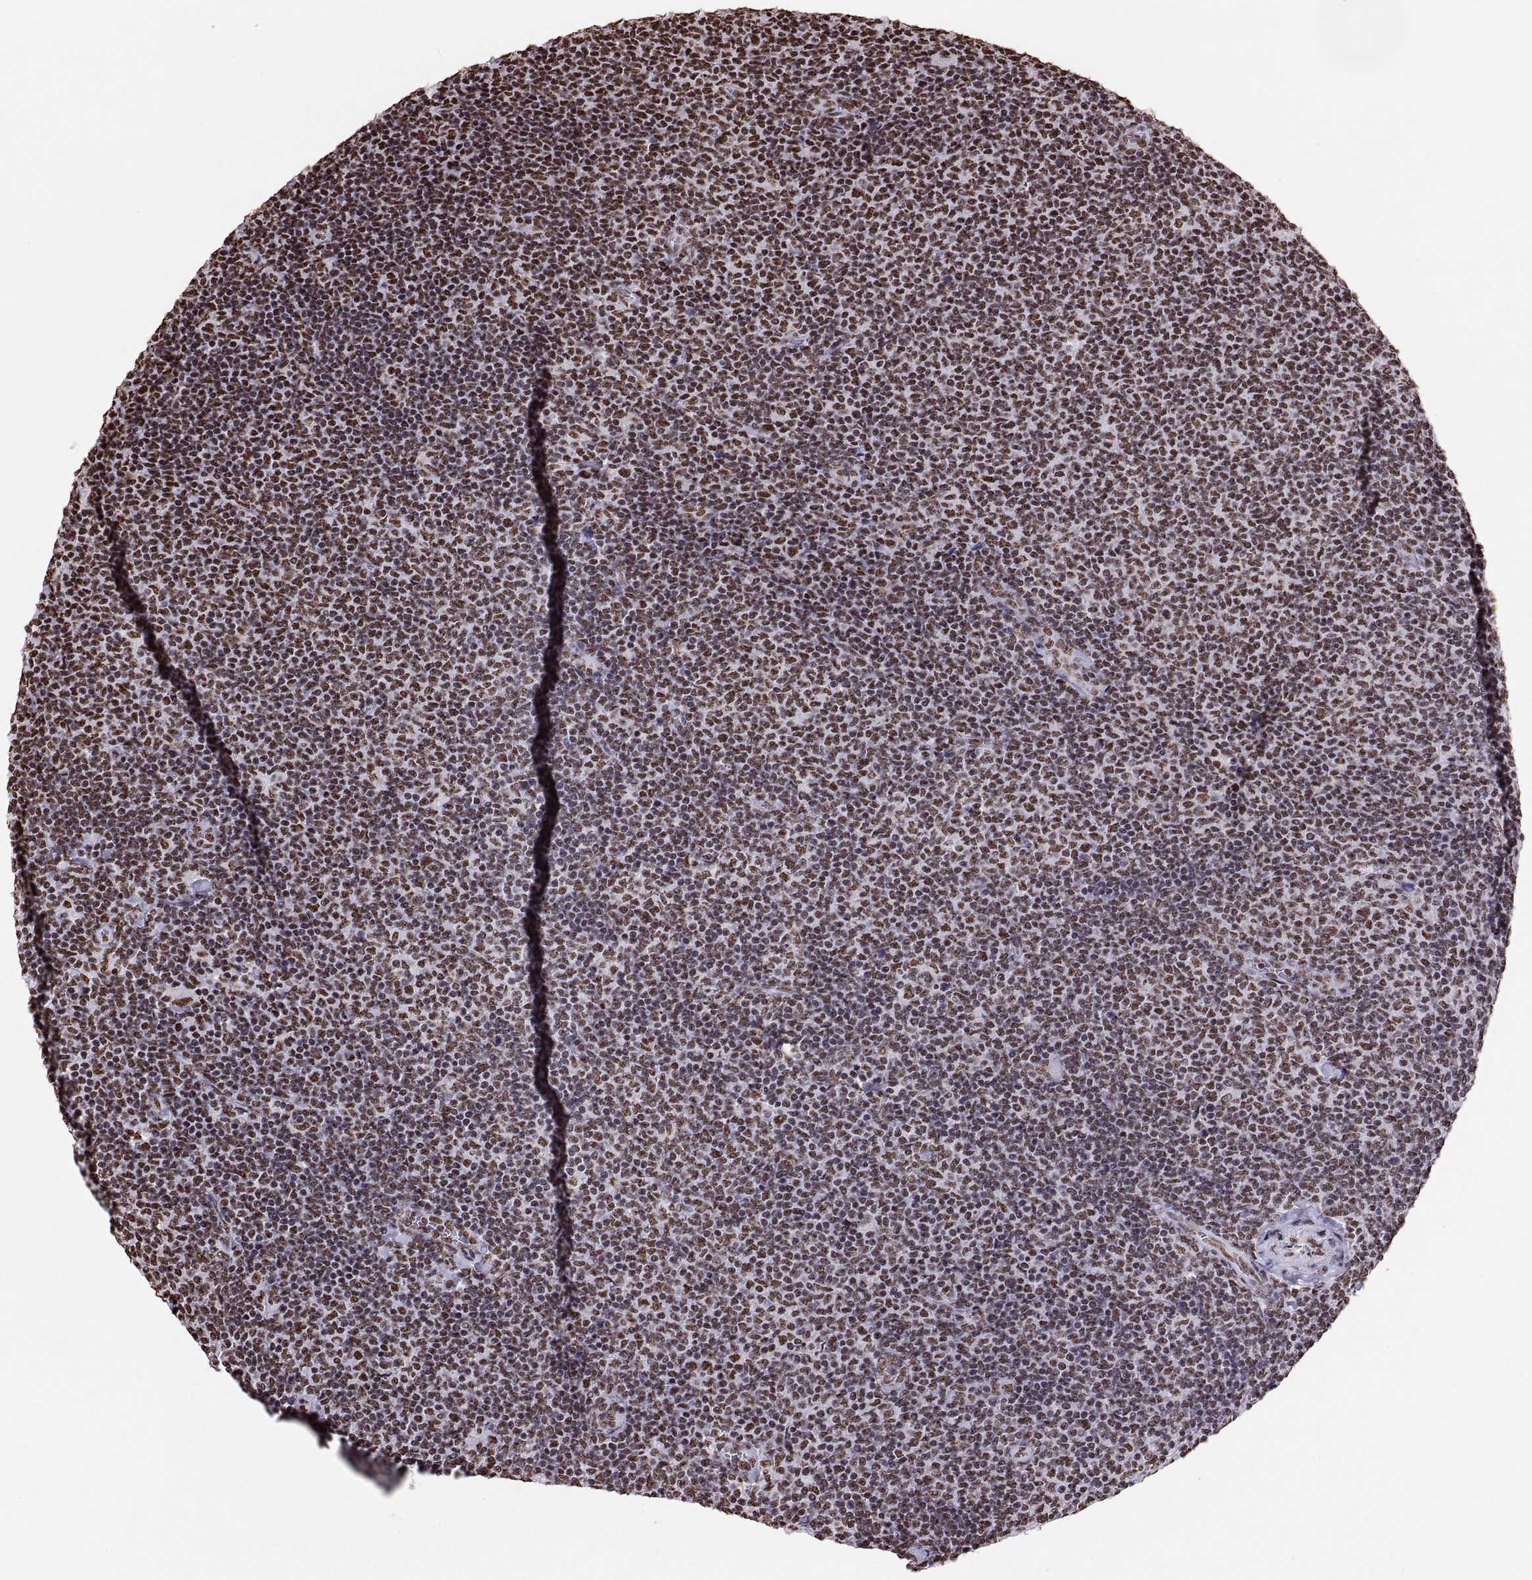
{"staining": {"intensity": "moderate", "quantity": ">75%", "location": "nuclear"}, "tissue": "lymphoma", "cell_type": "Tumor cells", "image_type": "cancer", "snomed": [{"axis": "morphology", "description": "Malignant lymphoma, non-Hodgkin's type, Low grade"}, {"axis": "topography", "description": "Lymph node"}], "caption": "Human lymphoma stained for a protein (brown) demonstrates moderate nuclear positive positivity in approximately >75% of tumor cells.", "gene": "SNAI1", "patient": {"sex": "male", "age": 52}}